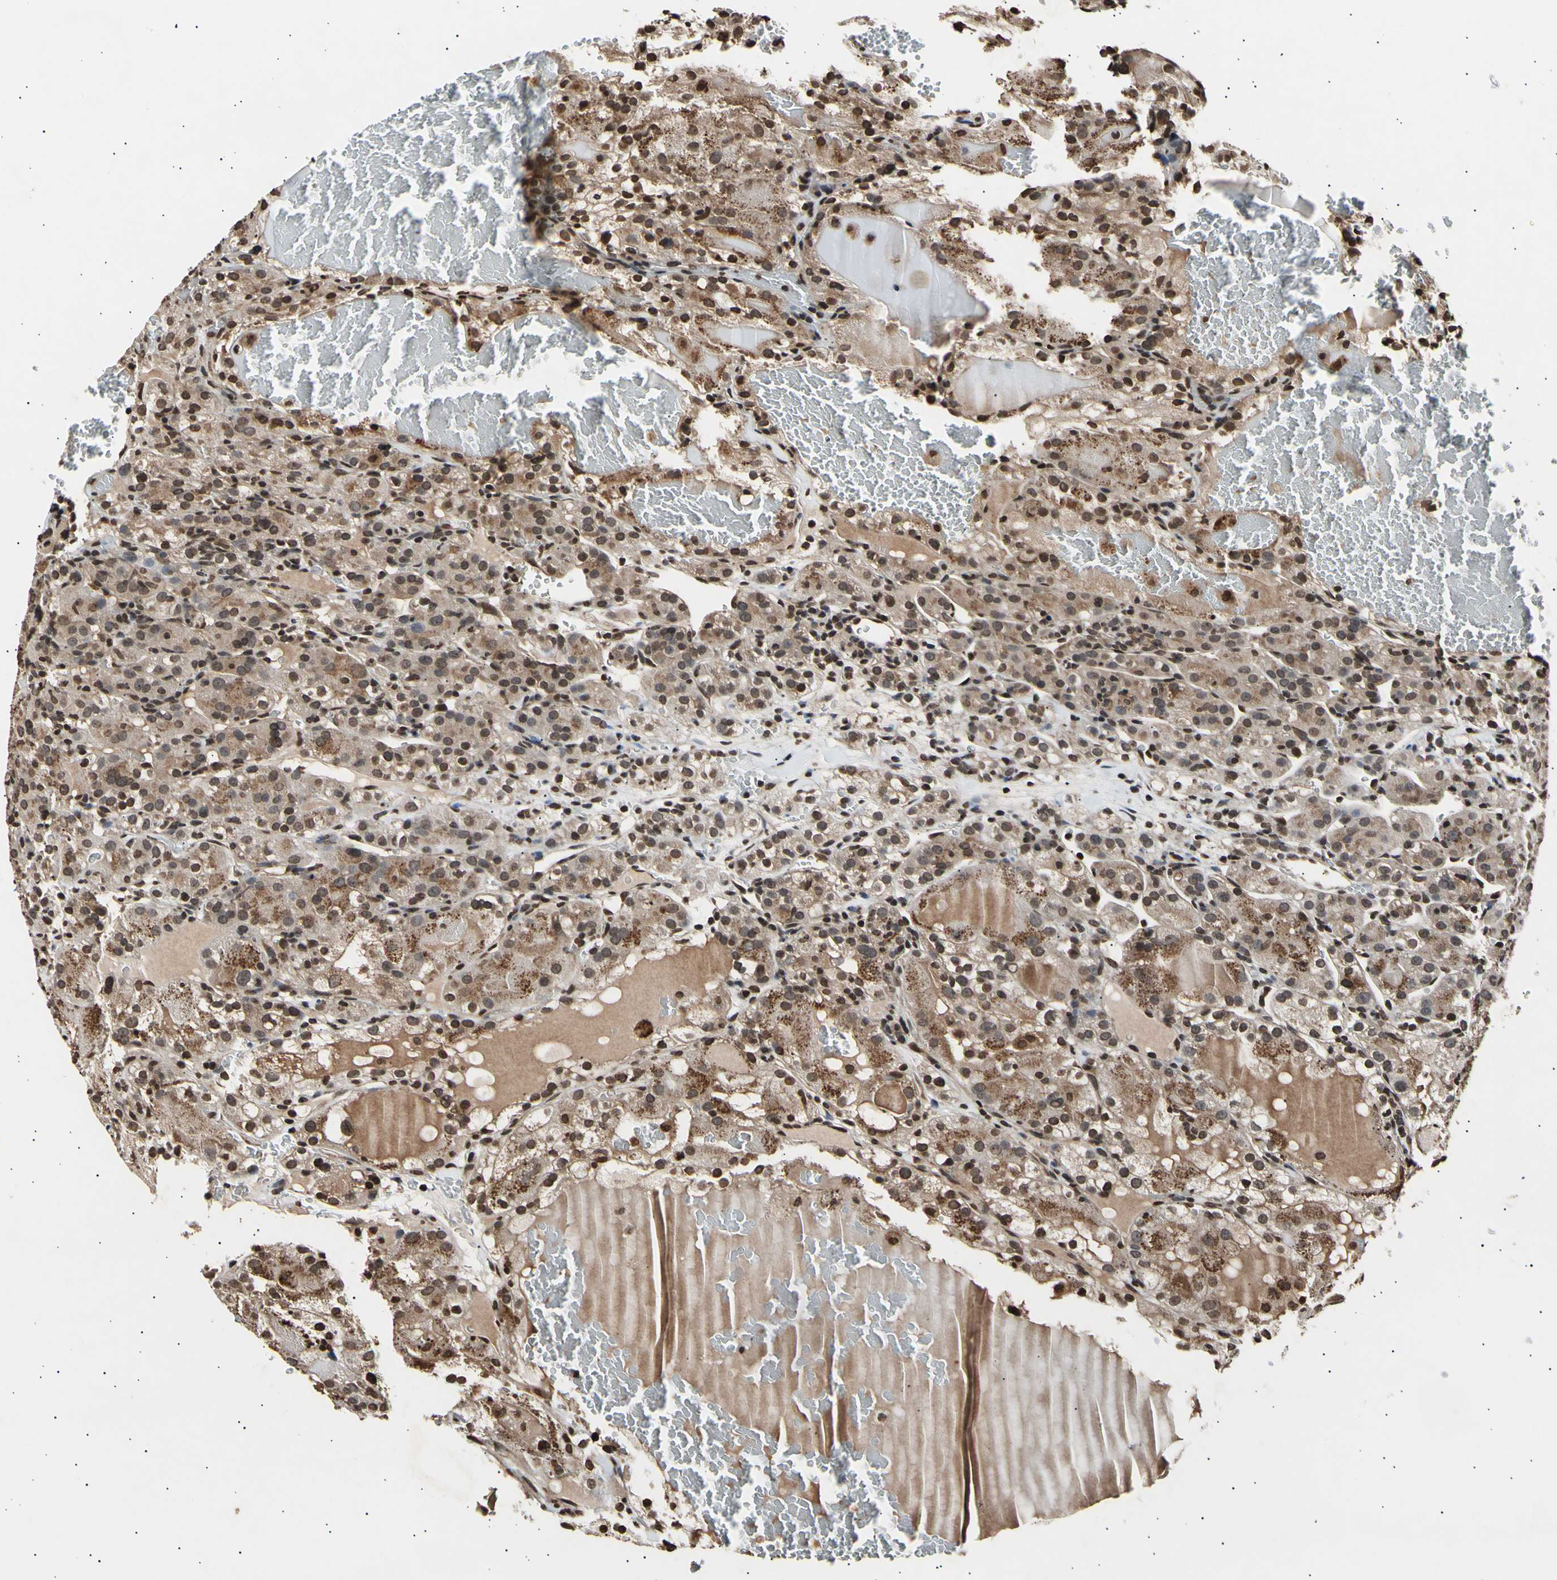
{"staining": {"intensity": "moderate", "quantity": ">75%", "location": "cytoplasmic/membranous,nuclear"}, "tissue": "renal cancer", "cell_type": "Tumor cells", "image_type": "cancer", "snomed": [{"axis": "morphology", "description": "Normal tissue, NOS"}, {"axis": "morphology", "description": "Adenocarcinoma, NOS"}, {"axis": "topography", "description": "Kidney"}], "caption": "Moderate cytoplasmic/membranous and nuclear expression for a protein is present in about >75% of tumor cells of renal cancer (adenocarcinoma) using immunohistochemistry.", "gene": "ANAPC7", "patient": {"sex": "male", "age": 61}}